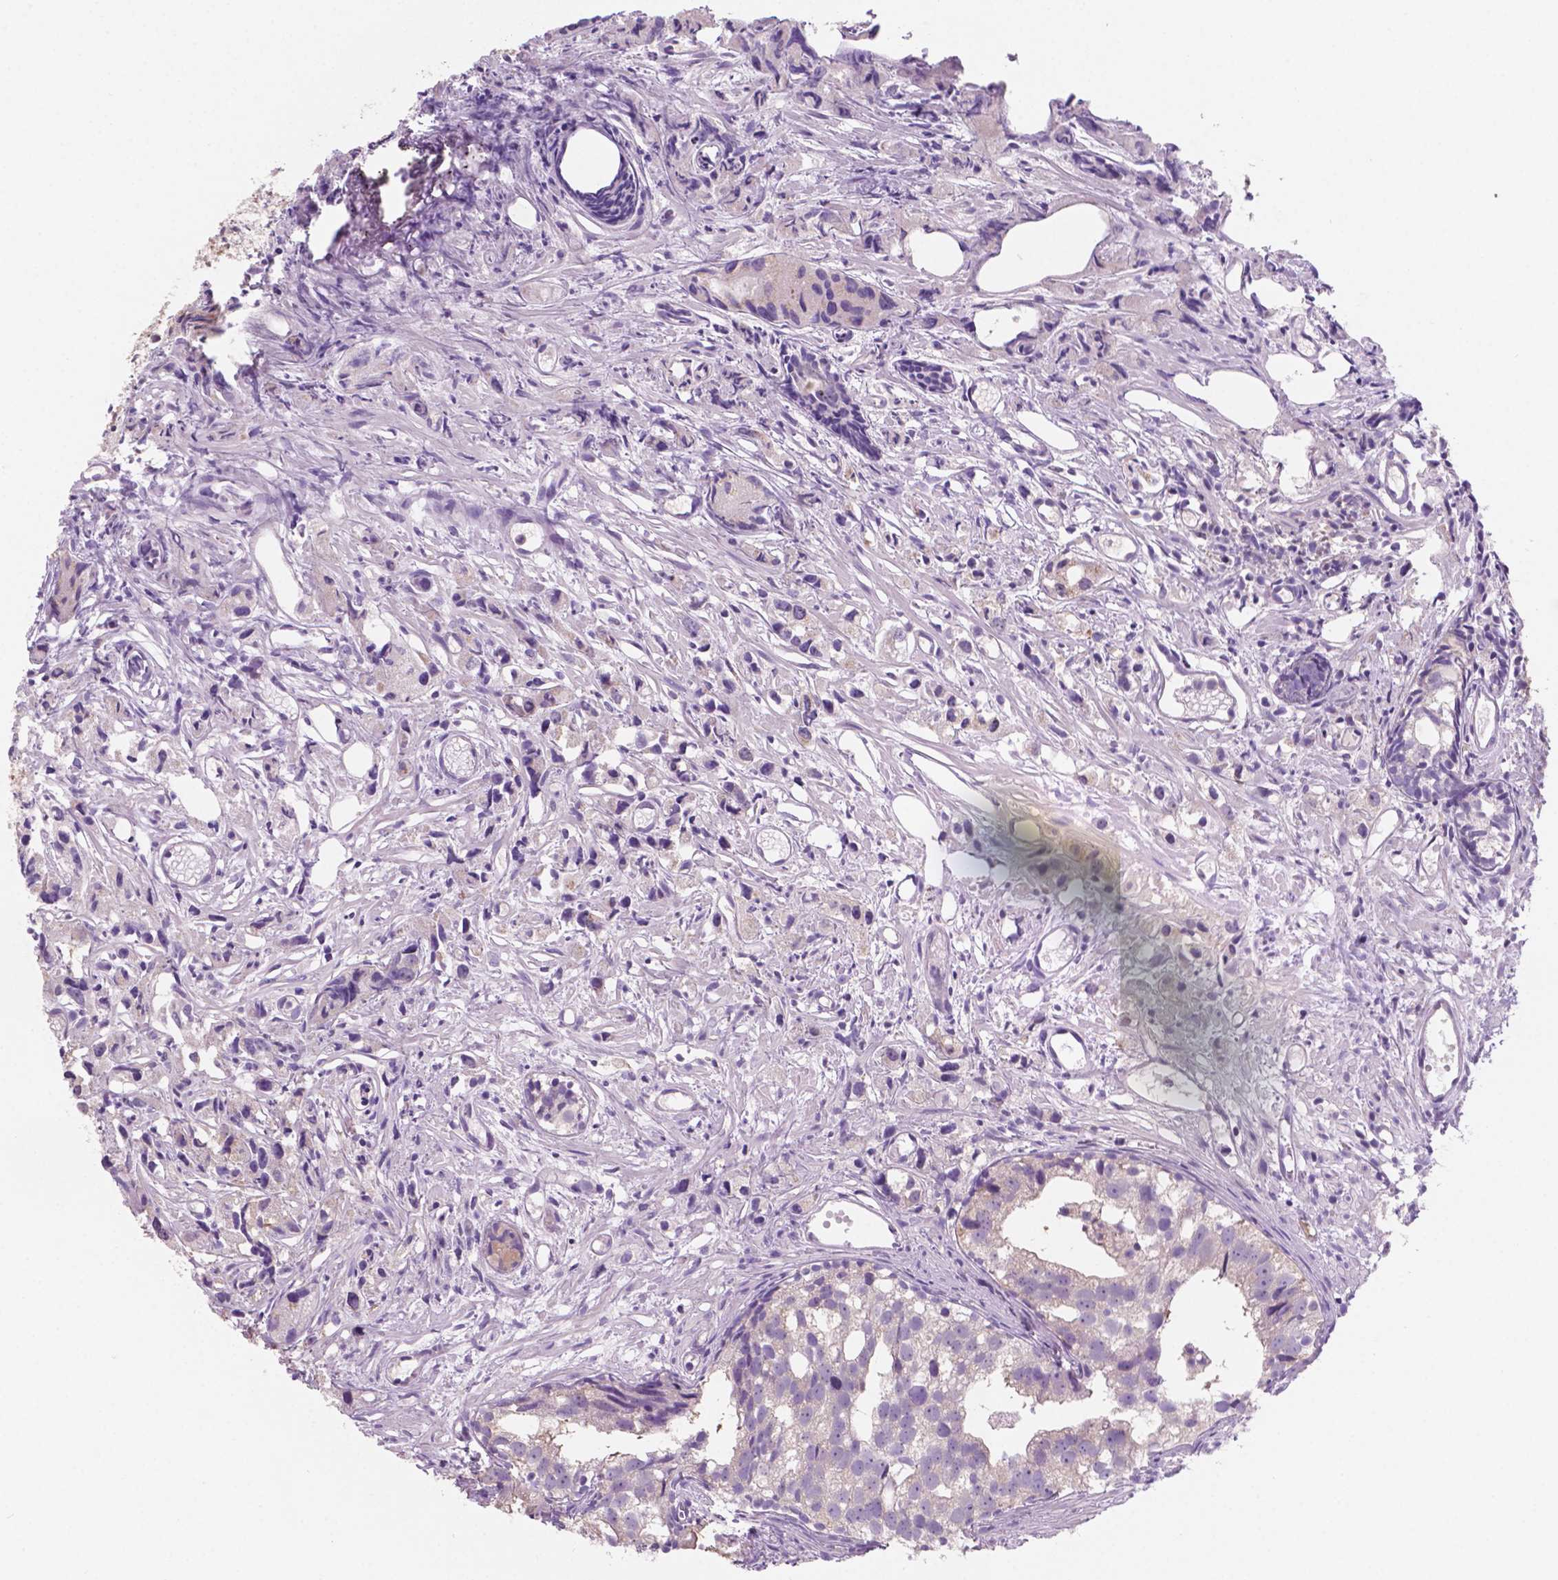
{"staining": {"intensity": "weak", "quantity": "25%-75%", "location": "cytoplasmic/membranous"}, "tissue": "prostate cancer", "cell_type": "Tumor cells", "image_type": "cancer", "snomed": [{"axis": "morphology", "description": "Adenocarcinoma, High grade"}, {"axis": "topography", "description": "Prostate"}], "caption": "High-power microscopy captured an immunohistochemistry (IHC) histopathology image of prostate high-grade adenocarcinoma, revealing weak cytoplasmic/membranous positivity in about 25%-75% of tumor cells. Nuclei are stained in blue.", "gene": "SBSN", "patient": {"sex": "male", "age": 68}}